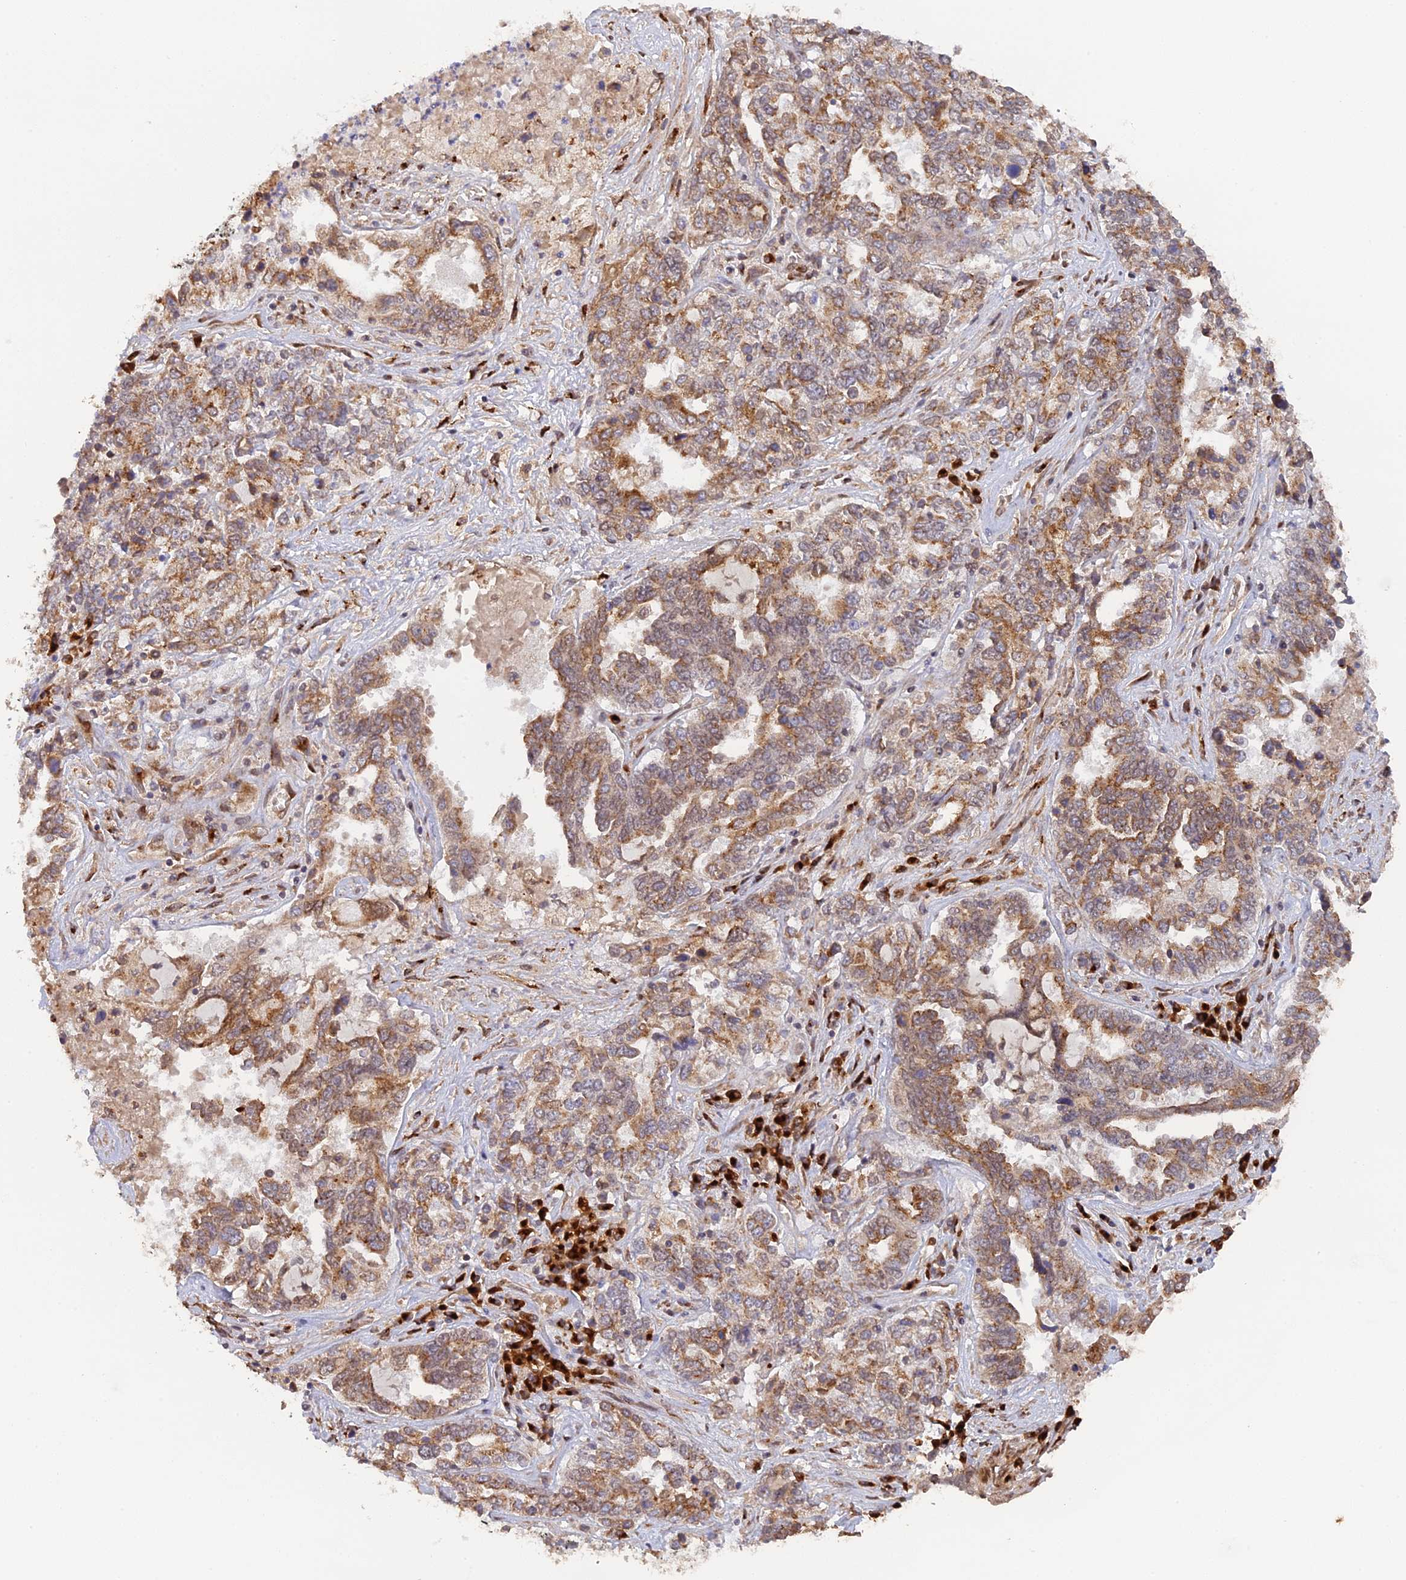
{"staining": {"intensity": "moderate", "quantity": ">75%", "location": "cytoplasmic/membranous"}, "tissue": "ovarian cancer", "cell_type": "Tumor cells", "image_type": "cancer", "snomed": [{"axis": "morphology", "description": "Carcinoma, endometroid"}, {"axis": "topography", "description": "Ovary"}], "caption": "A photomicrograph showing moderate cytoplasmic/membranous staining in approximately >75% of tumor cells in ovarian cancer, as visualized by brown immunohistochemical staining.", "gene": "SNX17", "patient": {"sex": "female", "age": 62}}